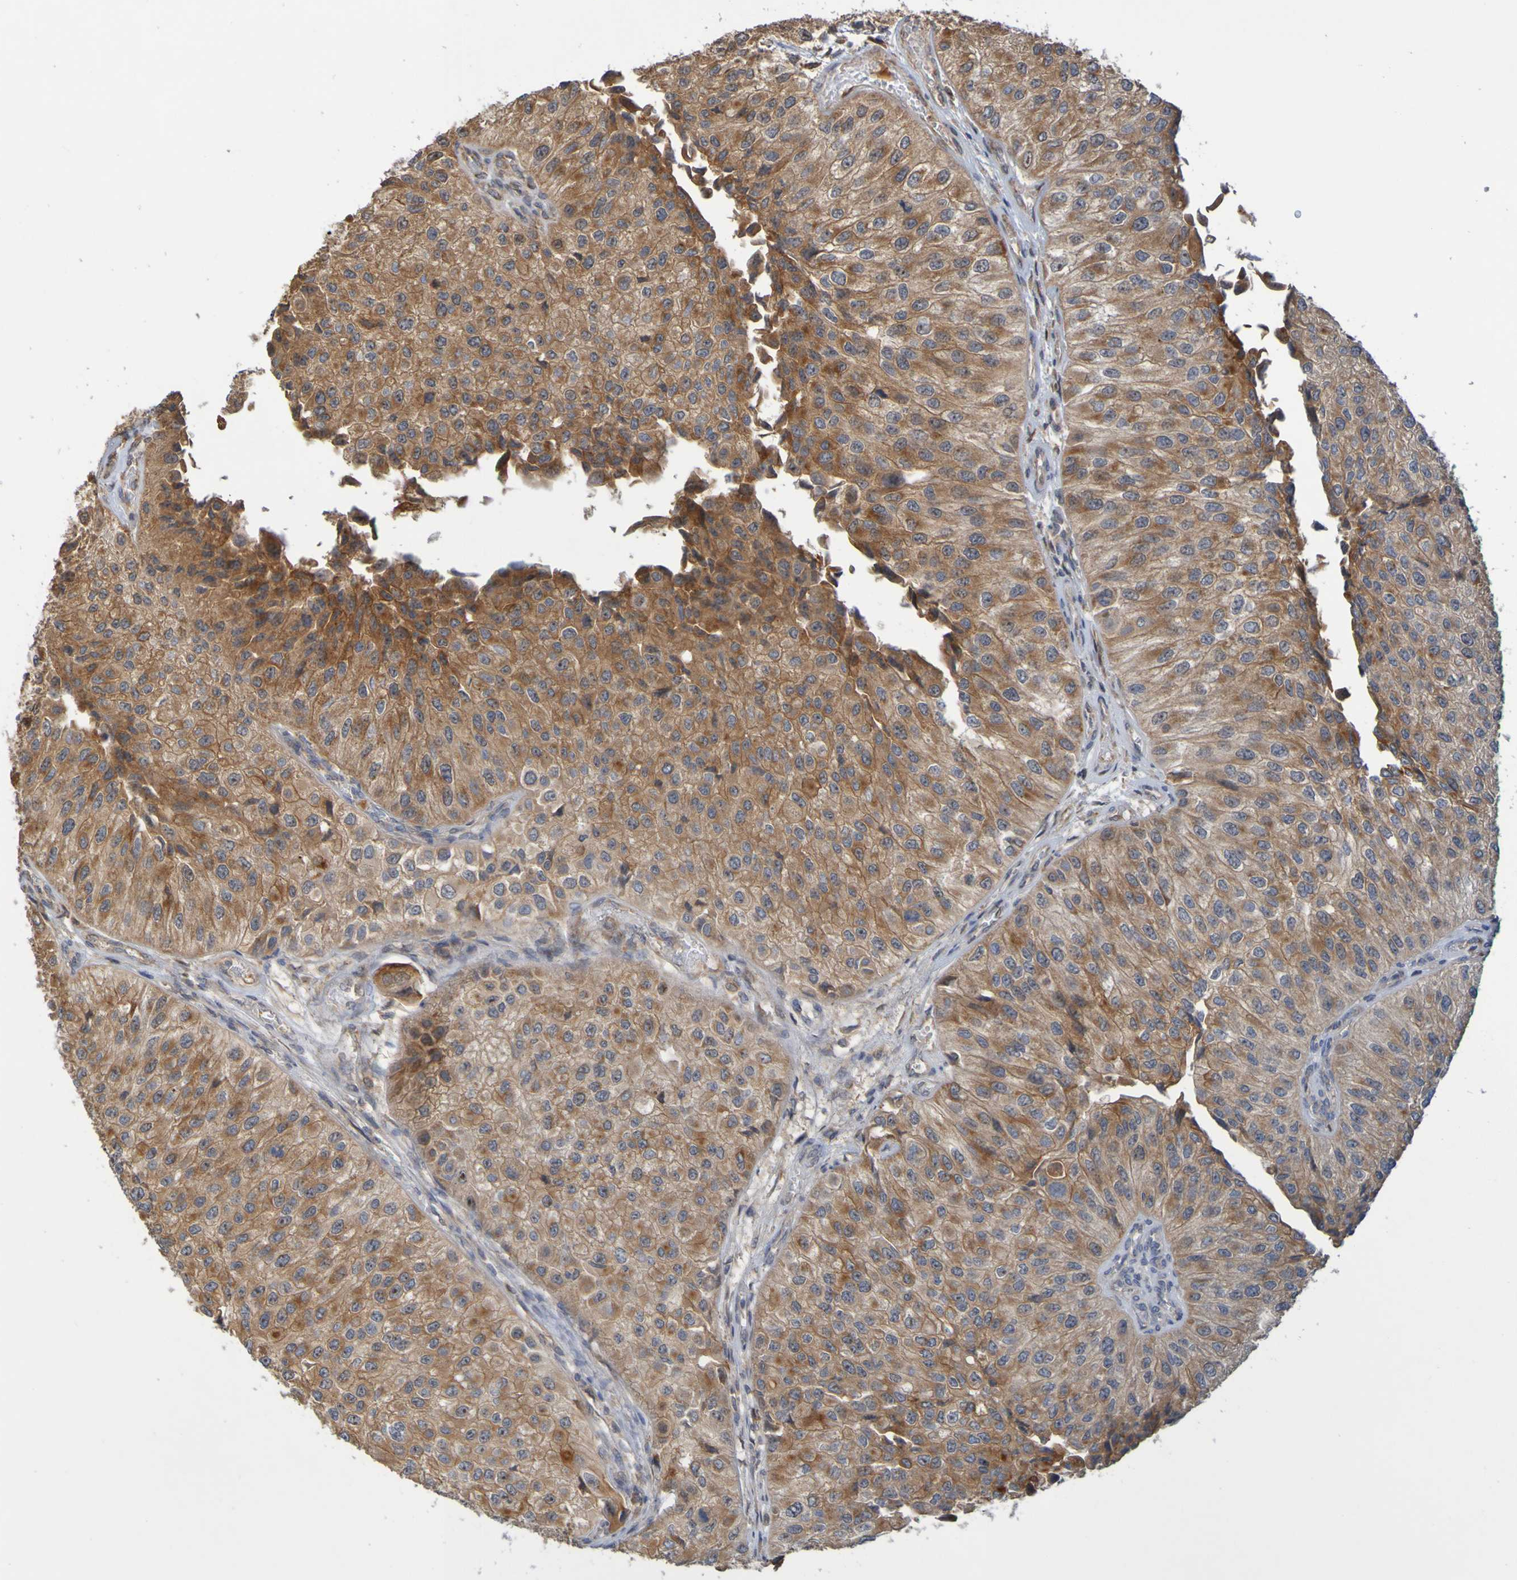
{"staining": {"intensity": "moderate", "quantity": ">75%", "location": "cytoplasmic/membranous"}, "tissue": "urothelial cancer", "cell_type": "Tumor cells", "image_type": "cancer", "snomed": [{"axis": "morphology", "description": "Urothelial carcinoma, High grade"}, {"axis": "topography", "description": "Kidney"}, {"axis": "topography", "description": "Urinary bladder"}], "caption": "The immunohistochemical stain shows moderate cytoplasmic/membranous staining in tumor cells of urothelial cancer tissue.", "gene": "TMBIM1", "patient": {"sex": "male", "age": 77}}